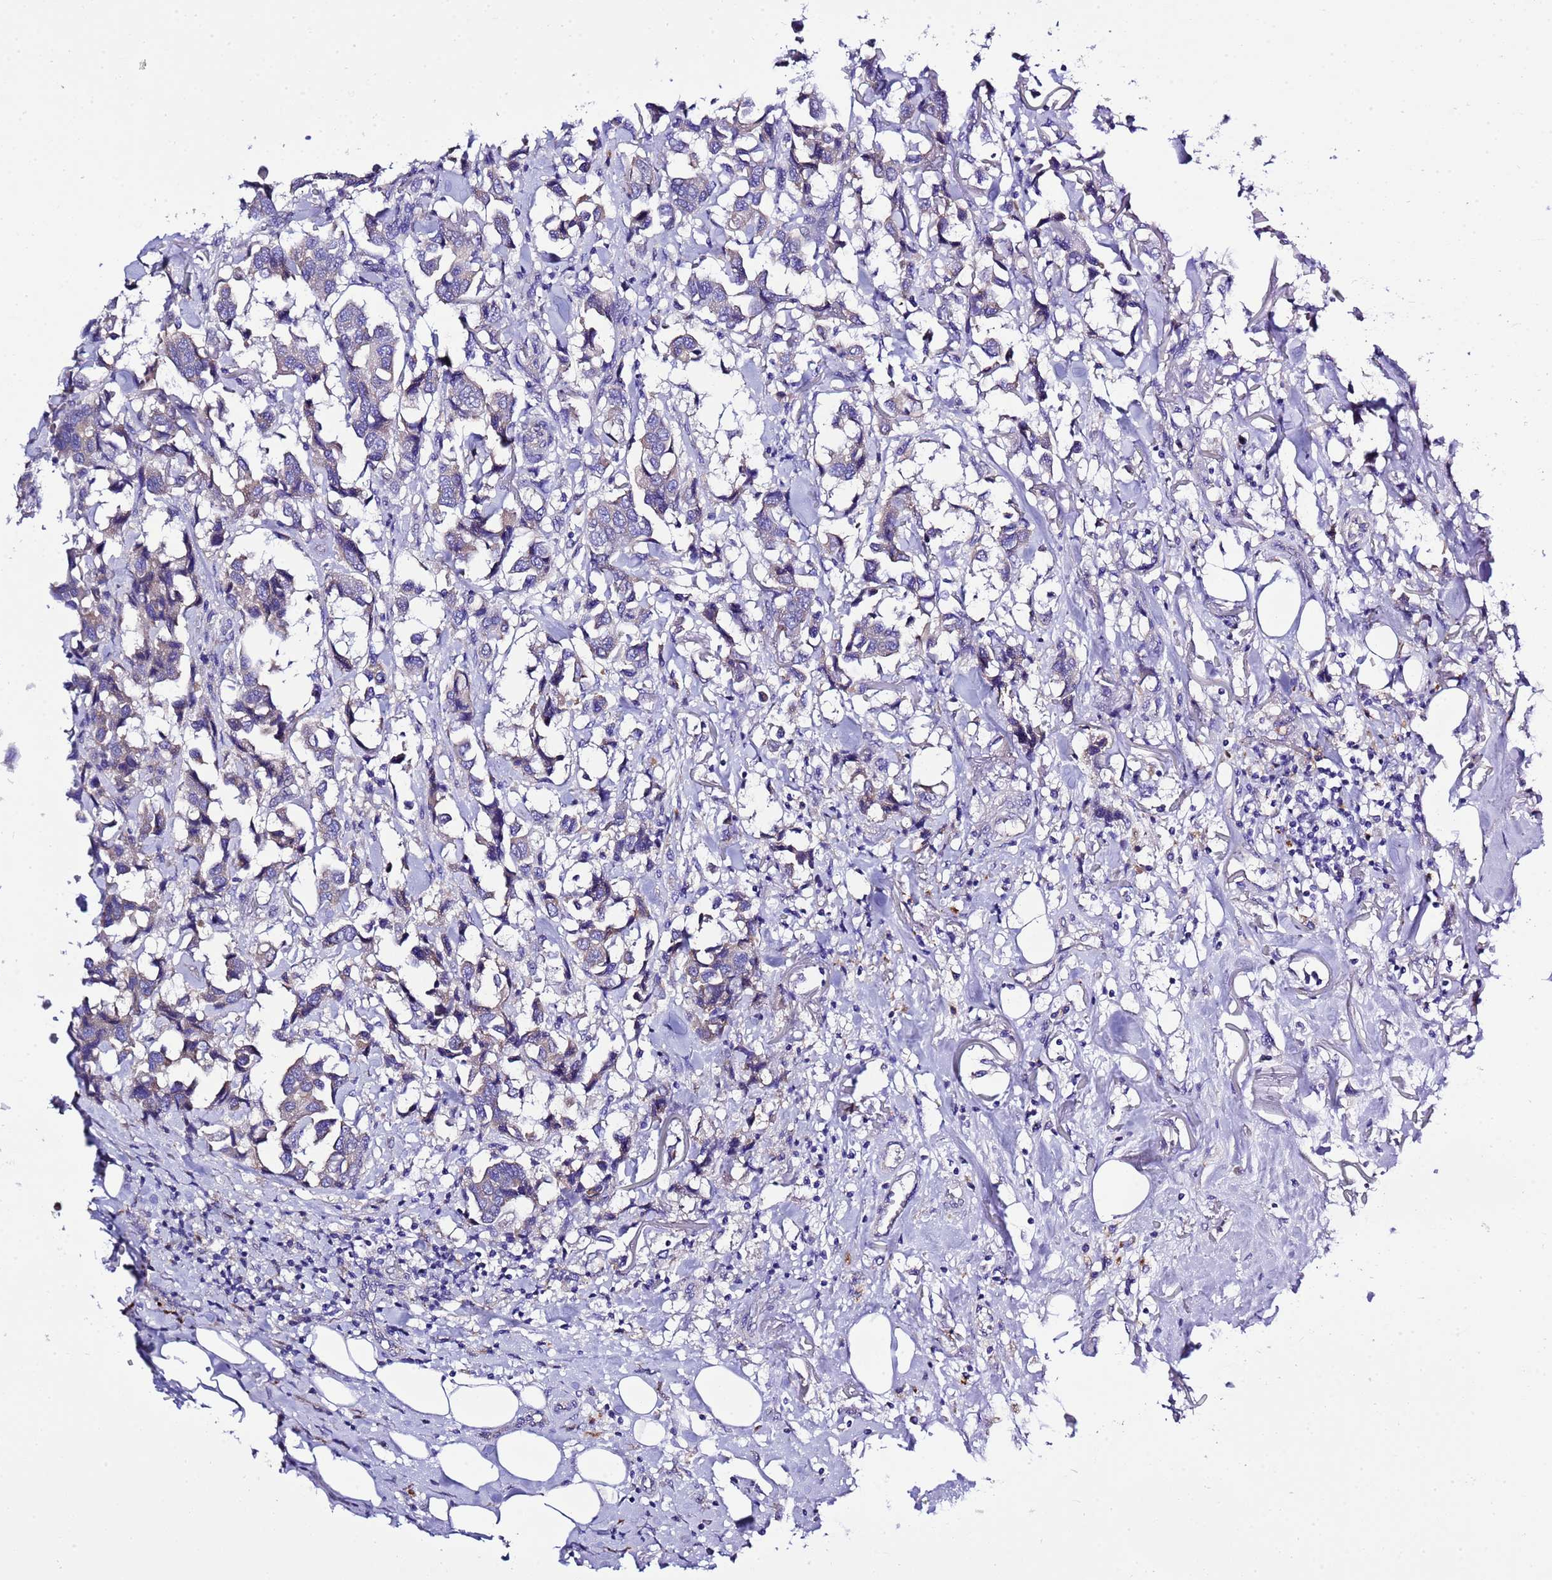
{"staining": {"intensity": "negative", "quantity": "none", "location": "none"}, "tissue": "breast cancer", "cell_type": "Tumor cells", "image_type": "cancer", "snomed": [{"axis": "morphology", "description": "Duct carcinoma"}, {"axis": "topography", "description": "Breast"}], "caption": "A photomicrograph of breast cancer (infiltrating ductal carcinoma) stained for a protein shows no brown staining in tumor cells.", "gene": "KICS2", "patient": {"sex": "female", "age": 80}}